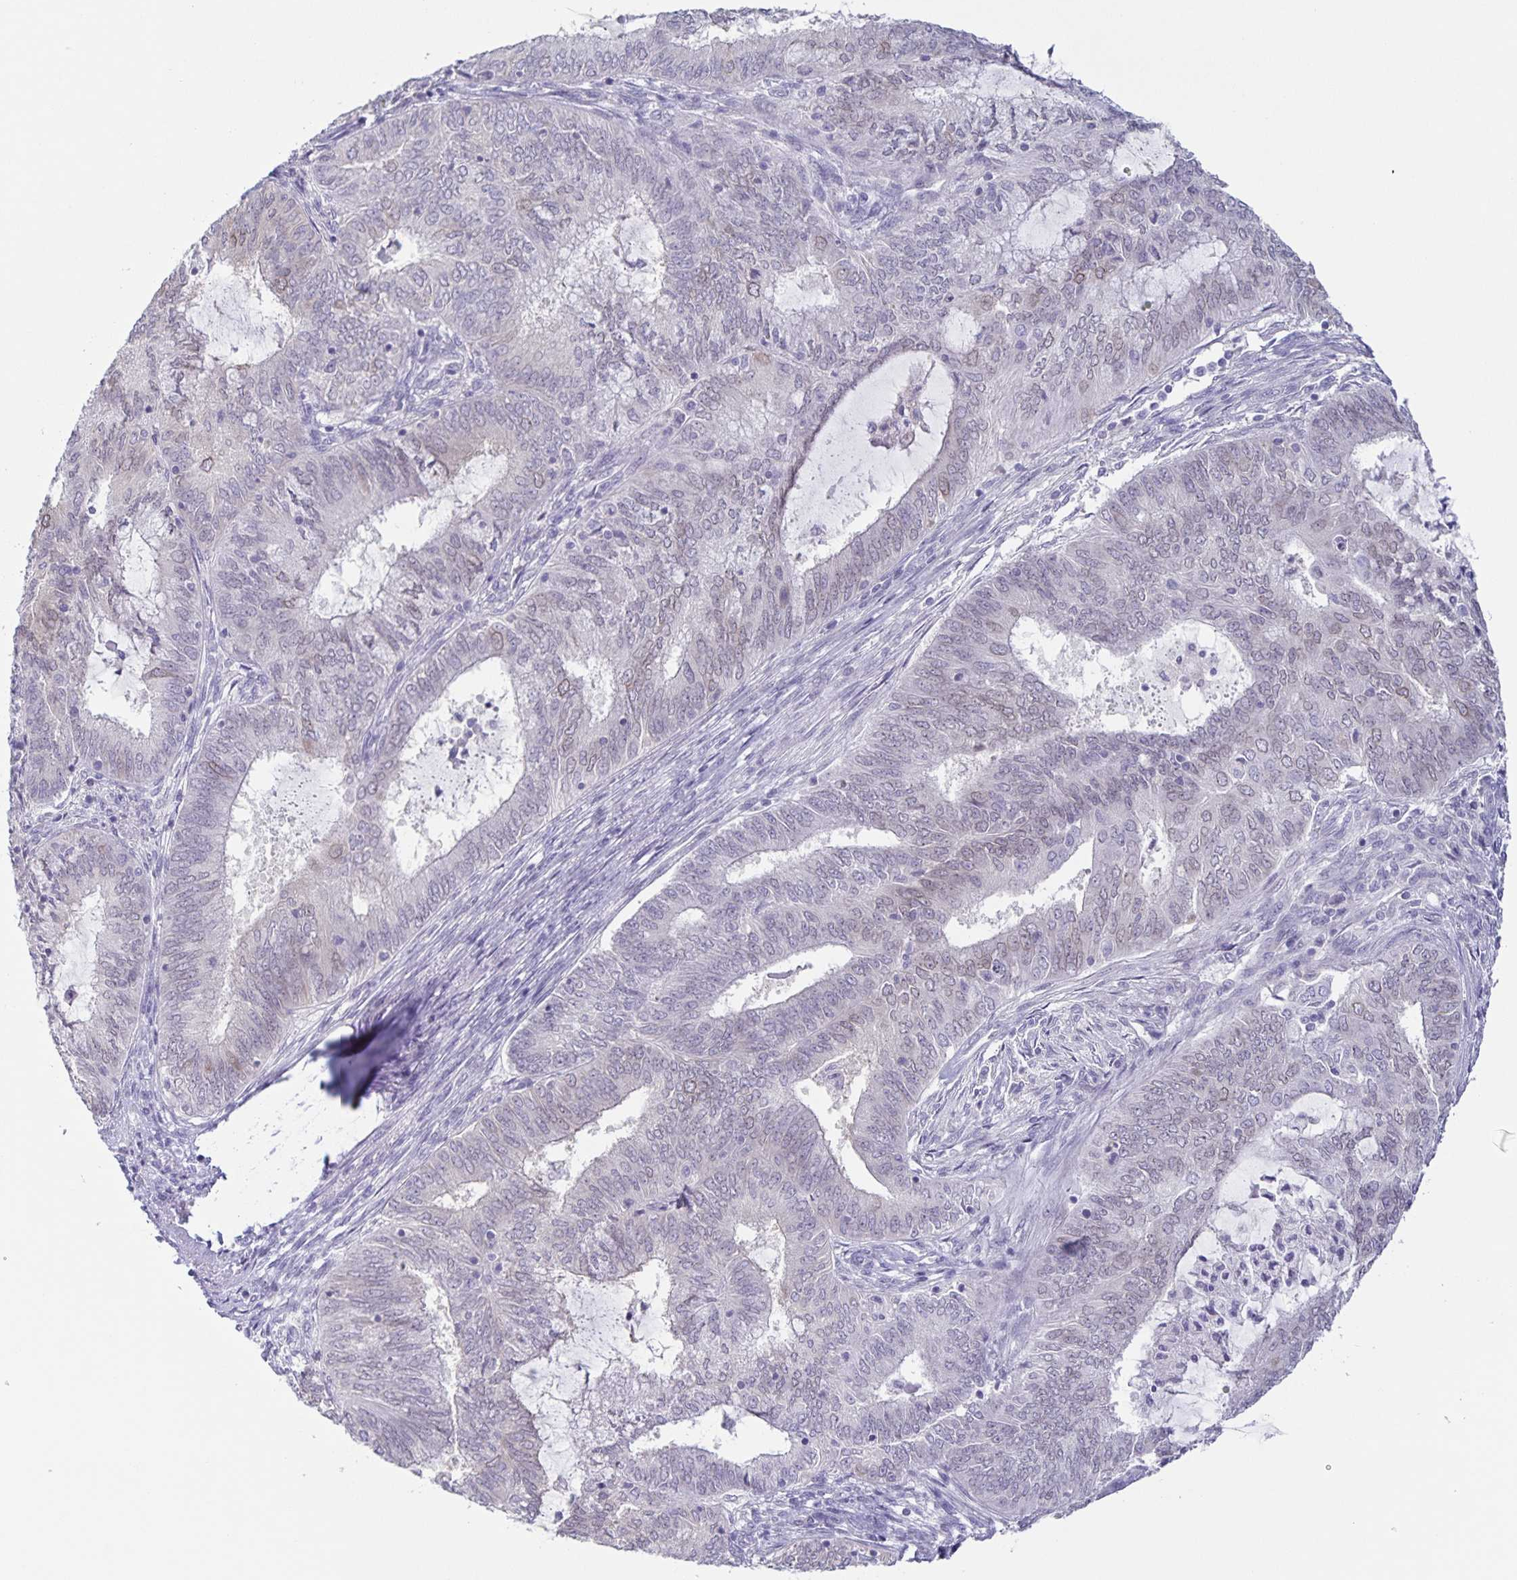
{"staining": {"intensity": "weak", "quantity": "<25%", "location": "cytoplasmic/membranous,nuclear"}, "tissue": "endometrial cancer", "cell_type": "Tumor cells", "image_type": "cancer", "snomed": [{"axis": "morphology", "description": "Adenocarcinoma, NOS"}, {"axis": "topography", "description": "Endometrium"}], "caption": "High power microscopy histopathology image of an immunohistochemistry photomicrograph of endometrial cancer (adenocarcinoma), revealing no significant expression in tumor cells.", "gene": "SYNE2", "patient": {"sex": "female", "age": 62}}